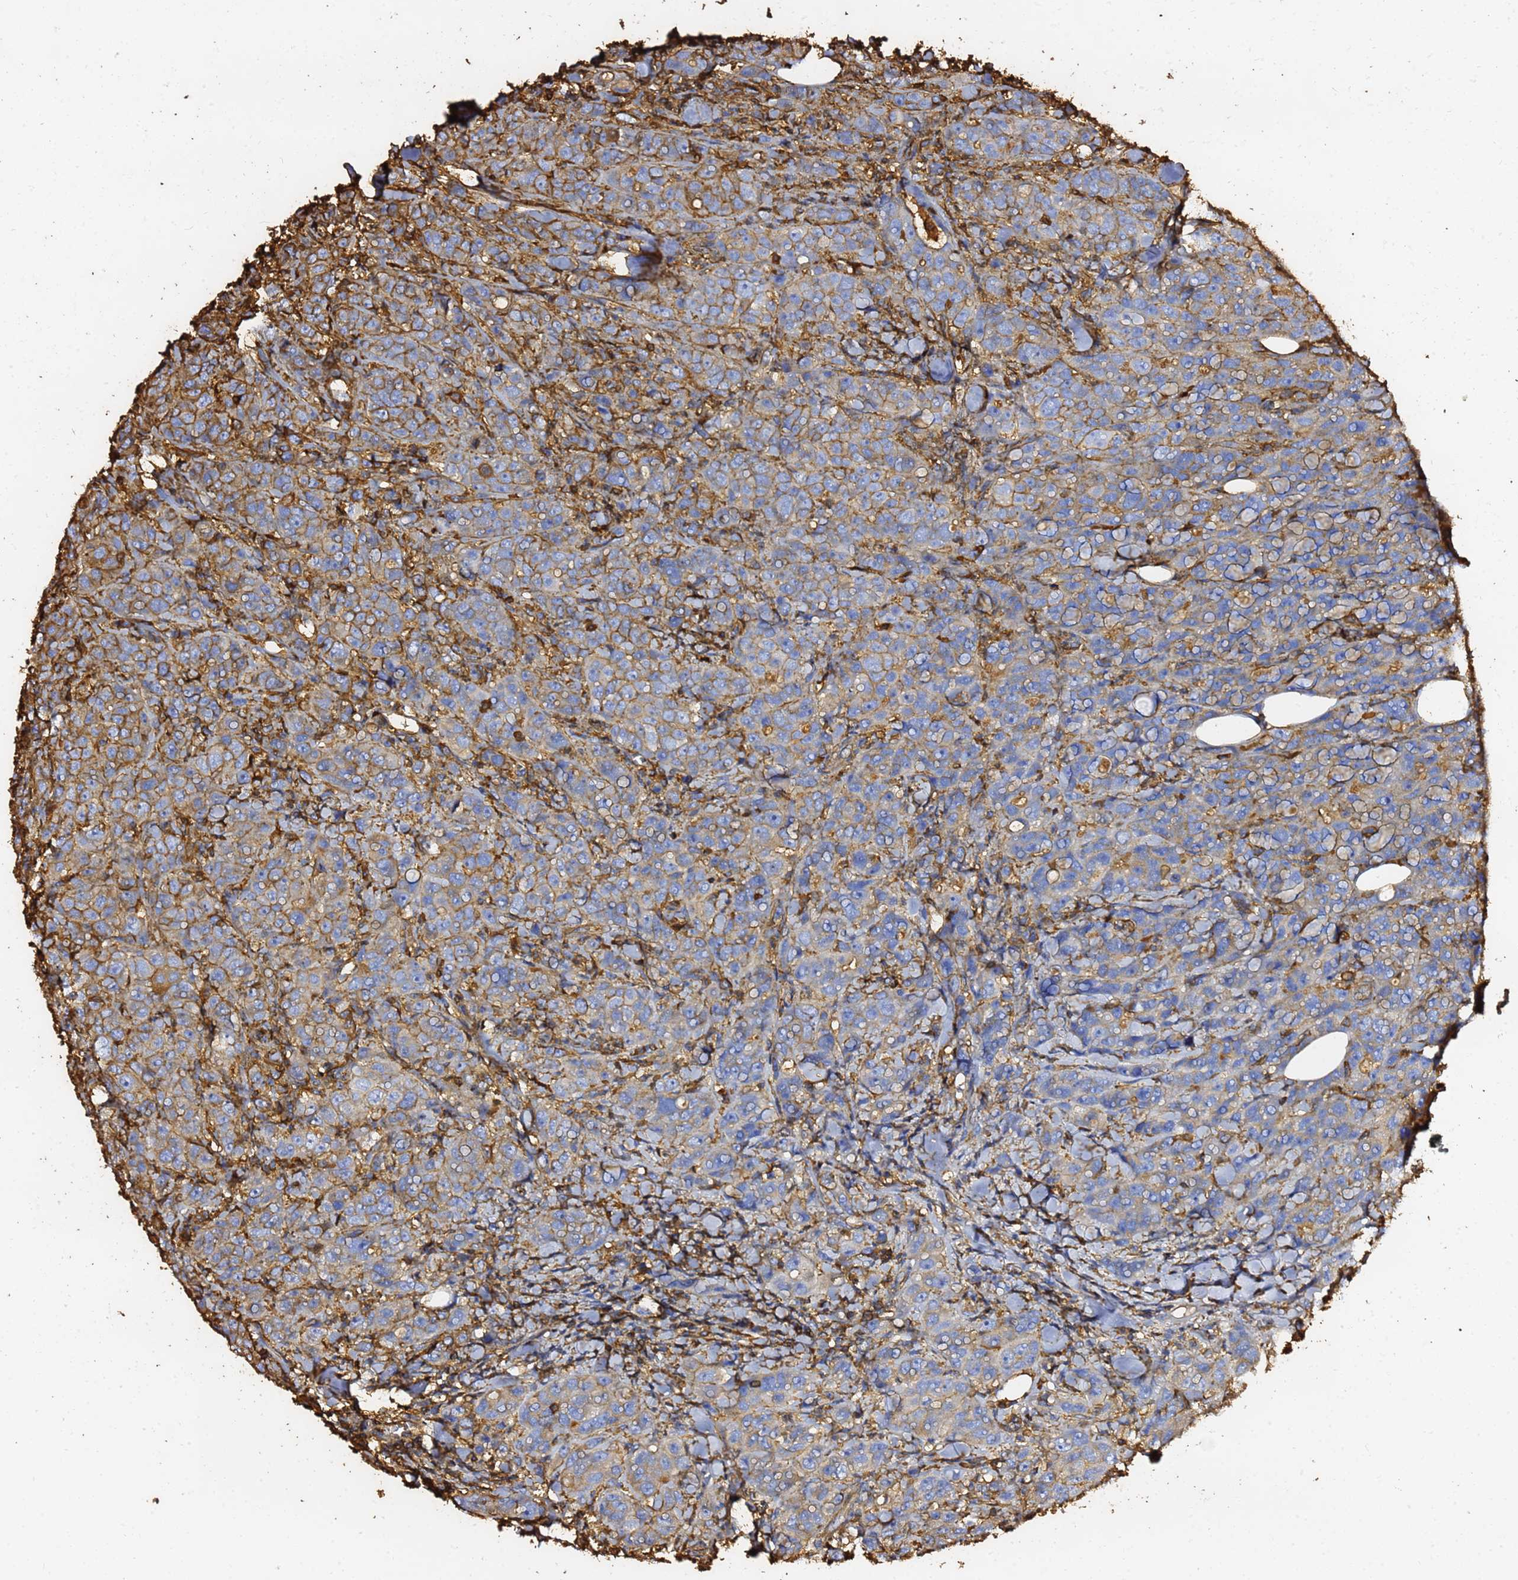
{"staining": {"intensity": "moderate", "quantity": "25%-75%", "location": "cytoplasmic/membranous"}, "tissue": "breast cancer", "cell_type": "Tumor cells", "image_type": "cancer", "snomed": [{"axis": "morphology", "description": "Duct carcinoma"}, {"axis": "topography", "description": "Breast"}], "caption": "DAB (3,3'-diaminobenzidine) immunohistochemical staining of intraductal carcinoma (breast) demonstrates moderate cytoplasmic/membranous protein expression in approximately 25%-75% of tumor cells.", "gene": "ACTB", "patient": {"sex": "female", "age": 43}}